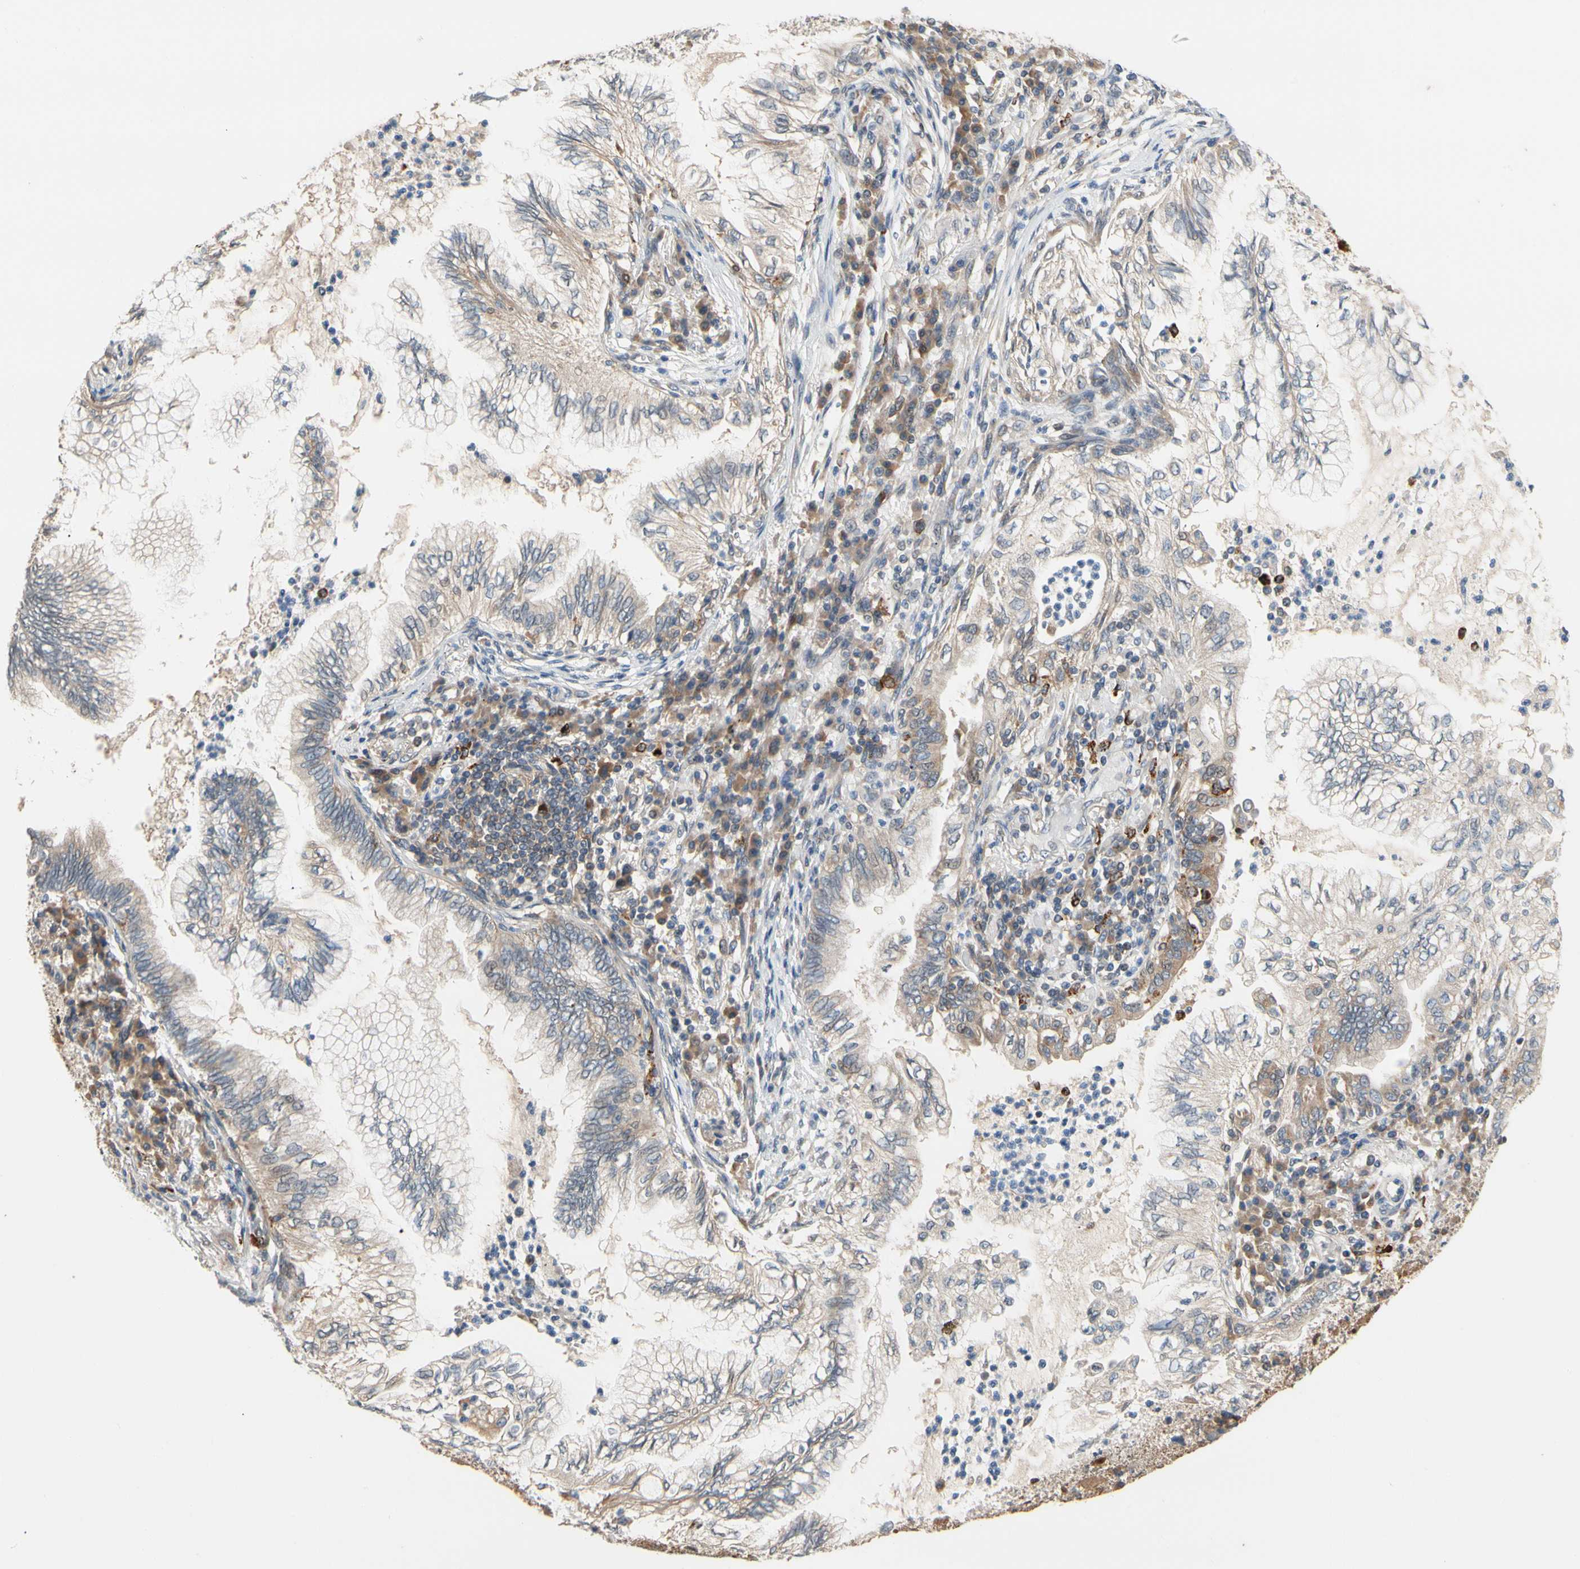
{"staining": {"intensity": "weak", "quantity": "<25%", "location": "cytoplasmic/membranous"}, "tissue": "lung cancer", "cell_type": "Tumor cells", "image_type": "cancer", "snomed": [{"axis": "morphology", "description": "Normal tissue, NOS"}, {"axis": "morphology", "description": "Adenocarcinoma, NOS"}, {"axis": "topography", "description": "Bronchus"}, {"axis": "topography", "description": "Lung"}], "caption": "Immunohistochemistry image of human adenocarcinoma (lung) stained for a protein (brown), which demonstrates no staining in tumor cells. (DAB (3,3'-diaminobenzidine) immunohistochemistry with hematoxylin counter stain).", "gene": "ANKHD1", "patient": {"sex": "female", "age": 70}}